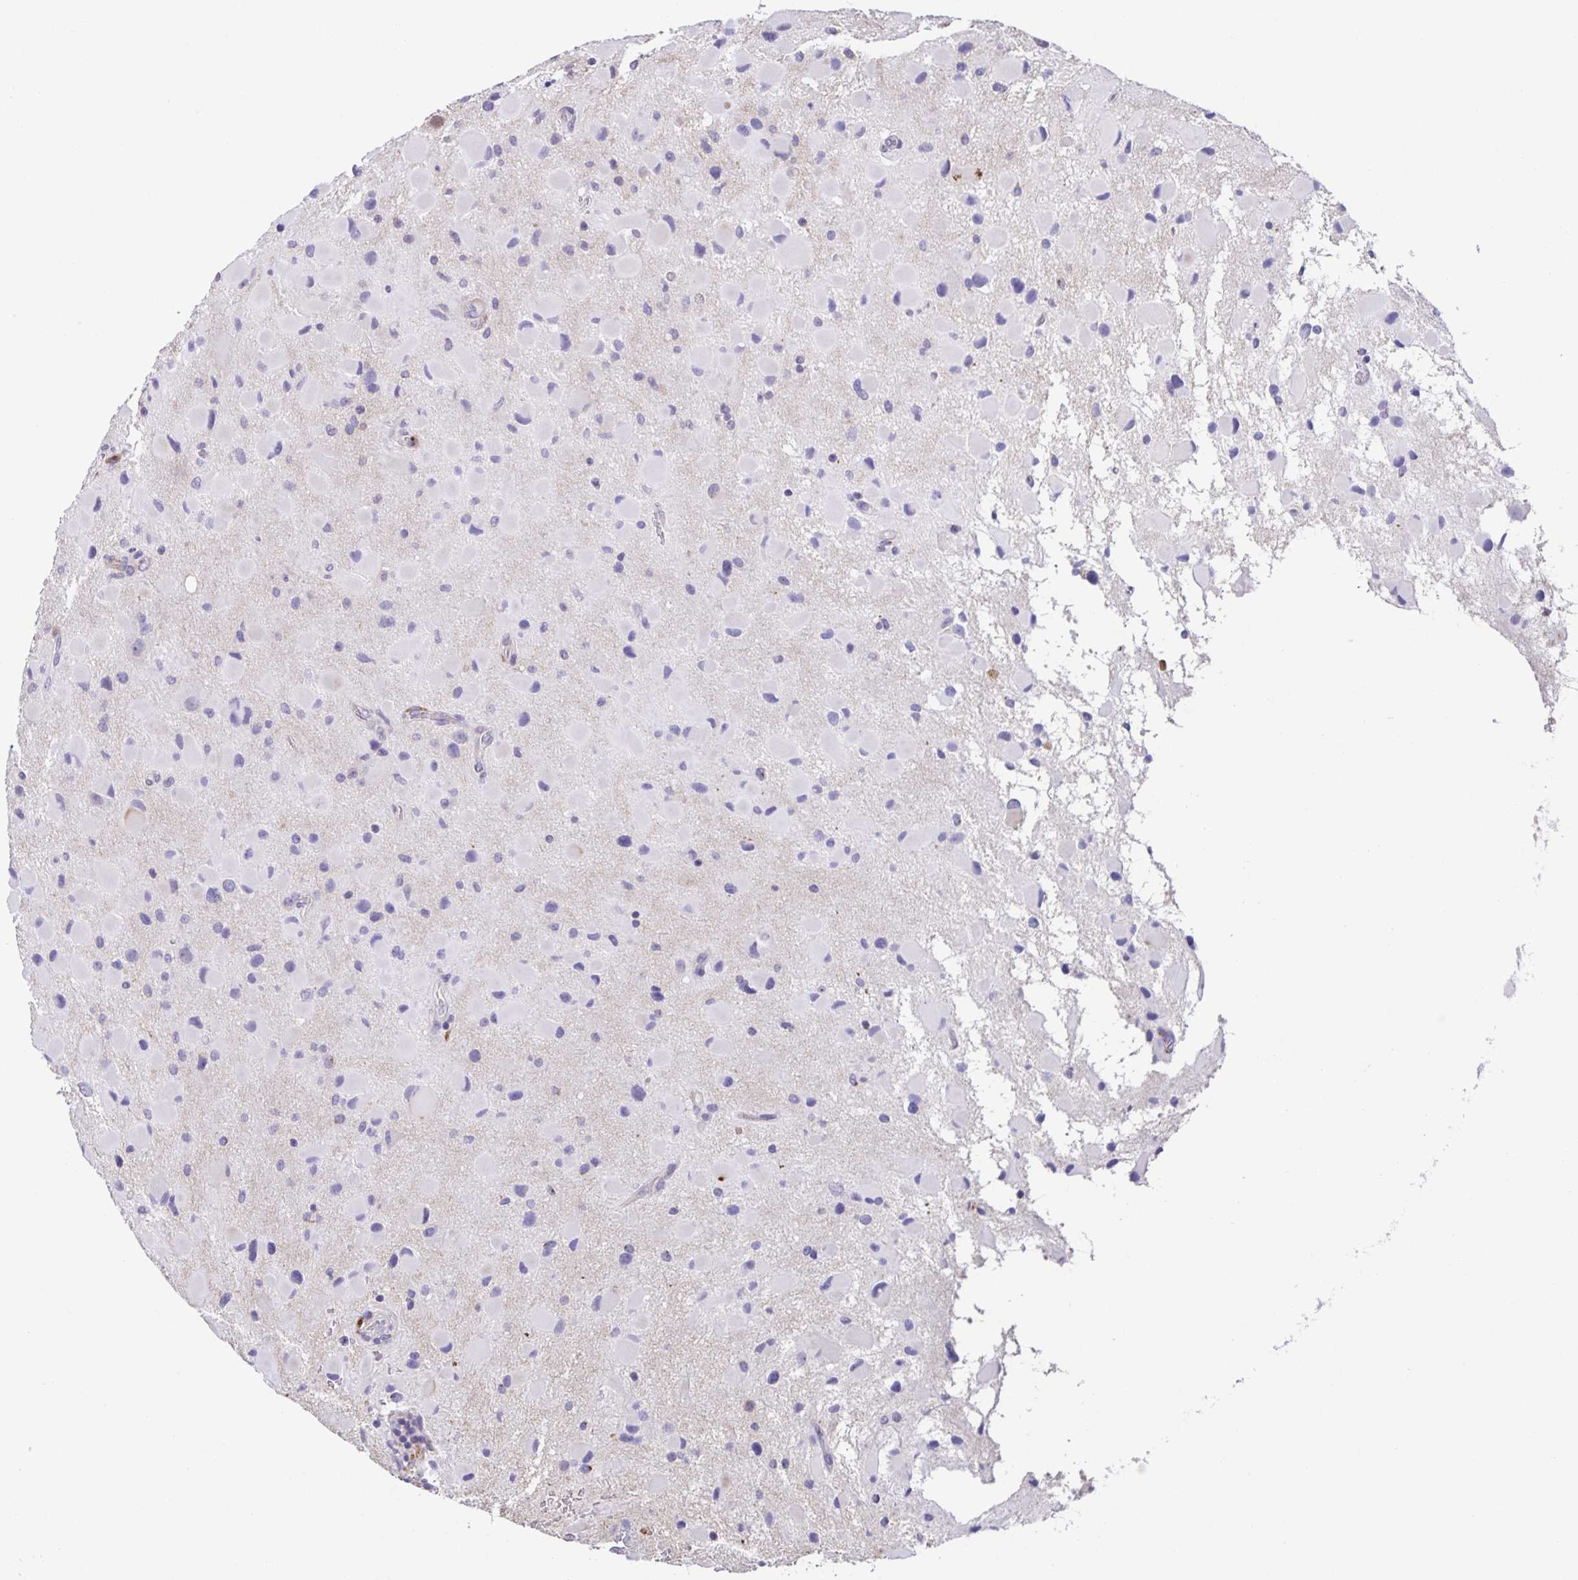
{"staining": {"intensity": "negative", "quantity": "none", "location": "none"}, "tissue": "glioma", "cell_type": "Tumor cells", "image_type": "cancer", "snomed": [{"axis": "morphology", "description": "Glioma, malignant, Low grade"}, {"axis": "topography", "description": "Brain"}], "caption": "This is an immunohistochemistry histopathology image of human glioma. There is no expression in tumor cells.", "gene": "PRR36", "patient": {"sex": "female", "age": 32}}